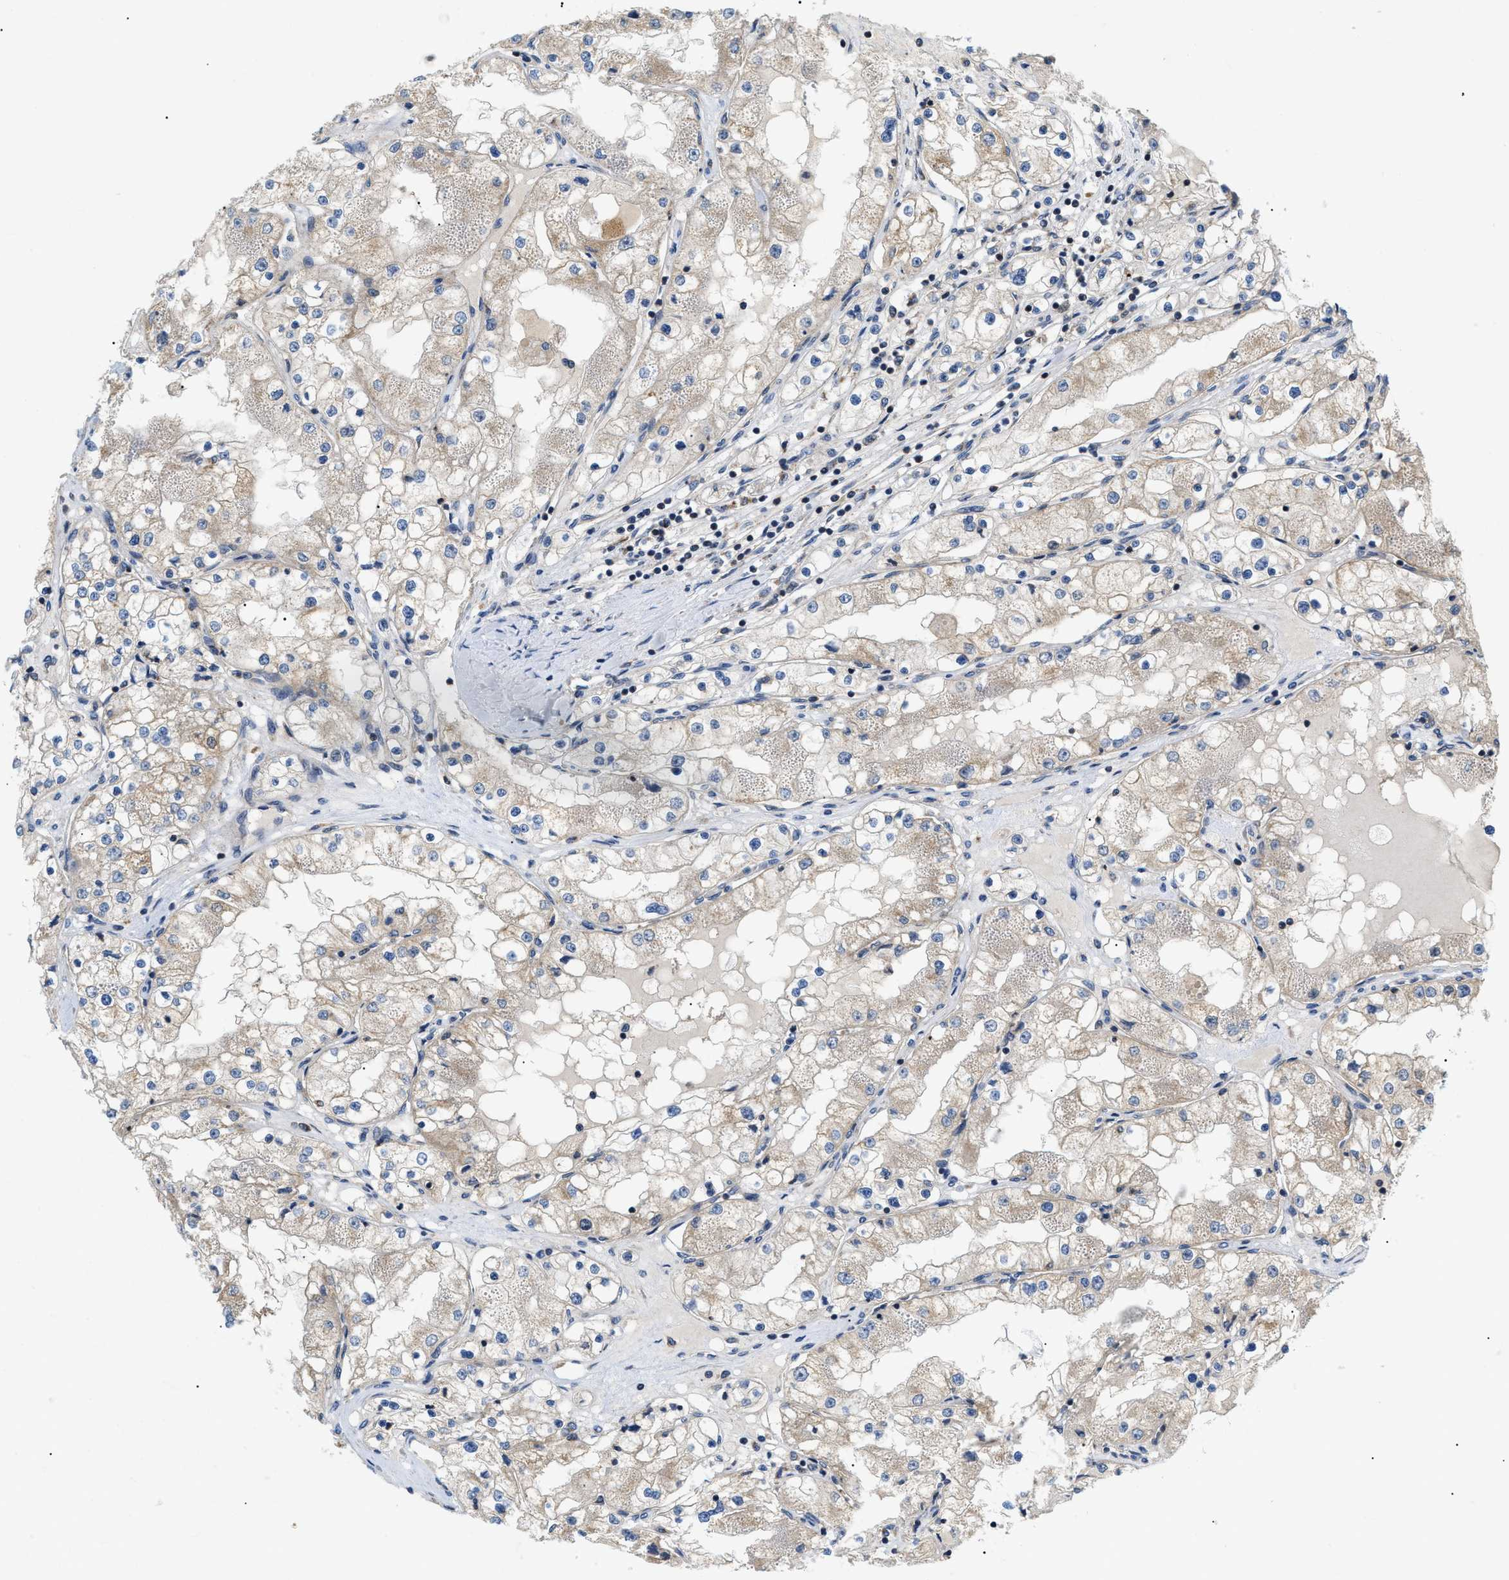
{"staining": {"intensity": "weak", "quantity": ">75%", "location": "cytoplasmic/membranous"}, "tissue": "renal cancer", "cell_type": "Tumor cells", "image_type": "cancer", "snomed": [{"axis": "morphology", "description": "Adenocarcinoma, NOS"}, {"axis": "topography", "description": "Kidney"}], "caption": "Adenocarcinoma (renal) tissue demonstrates weak cytoplasmic/membranous staining in approximately >75% of tumor cells", "gene": "ZBTB11", "patient": {"sex": "male", "age": 68}}